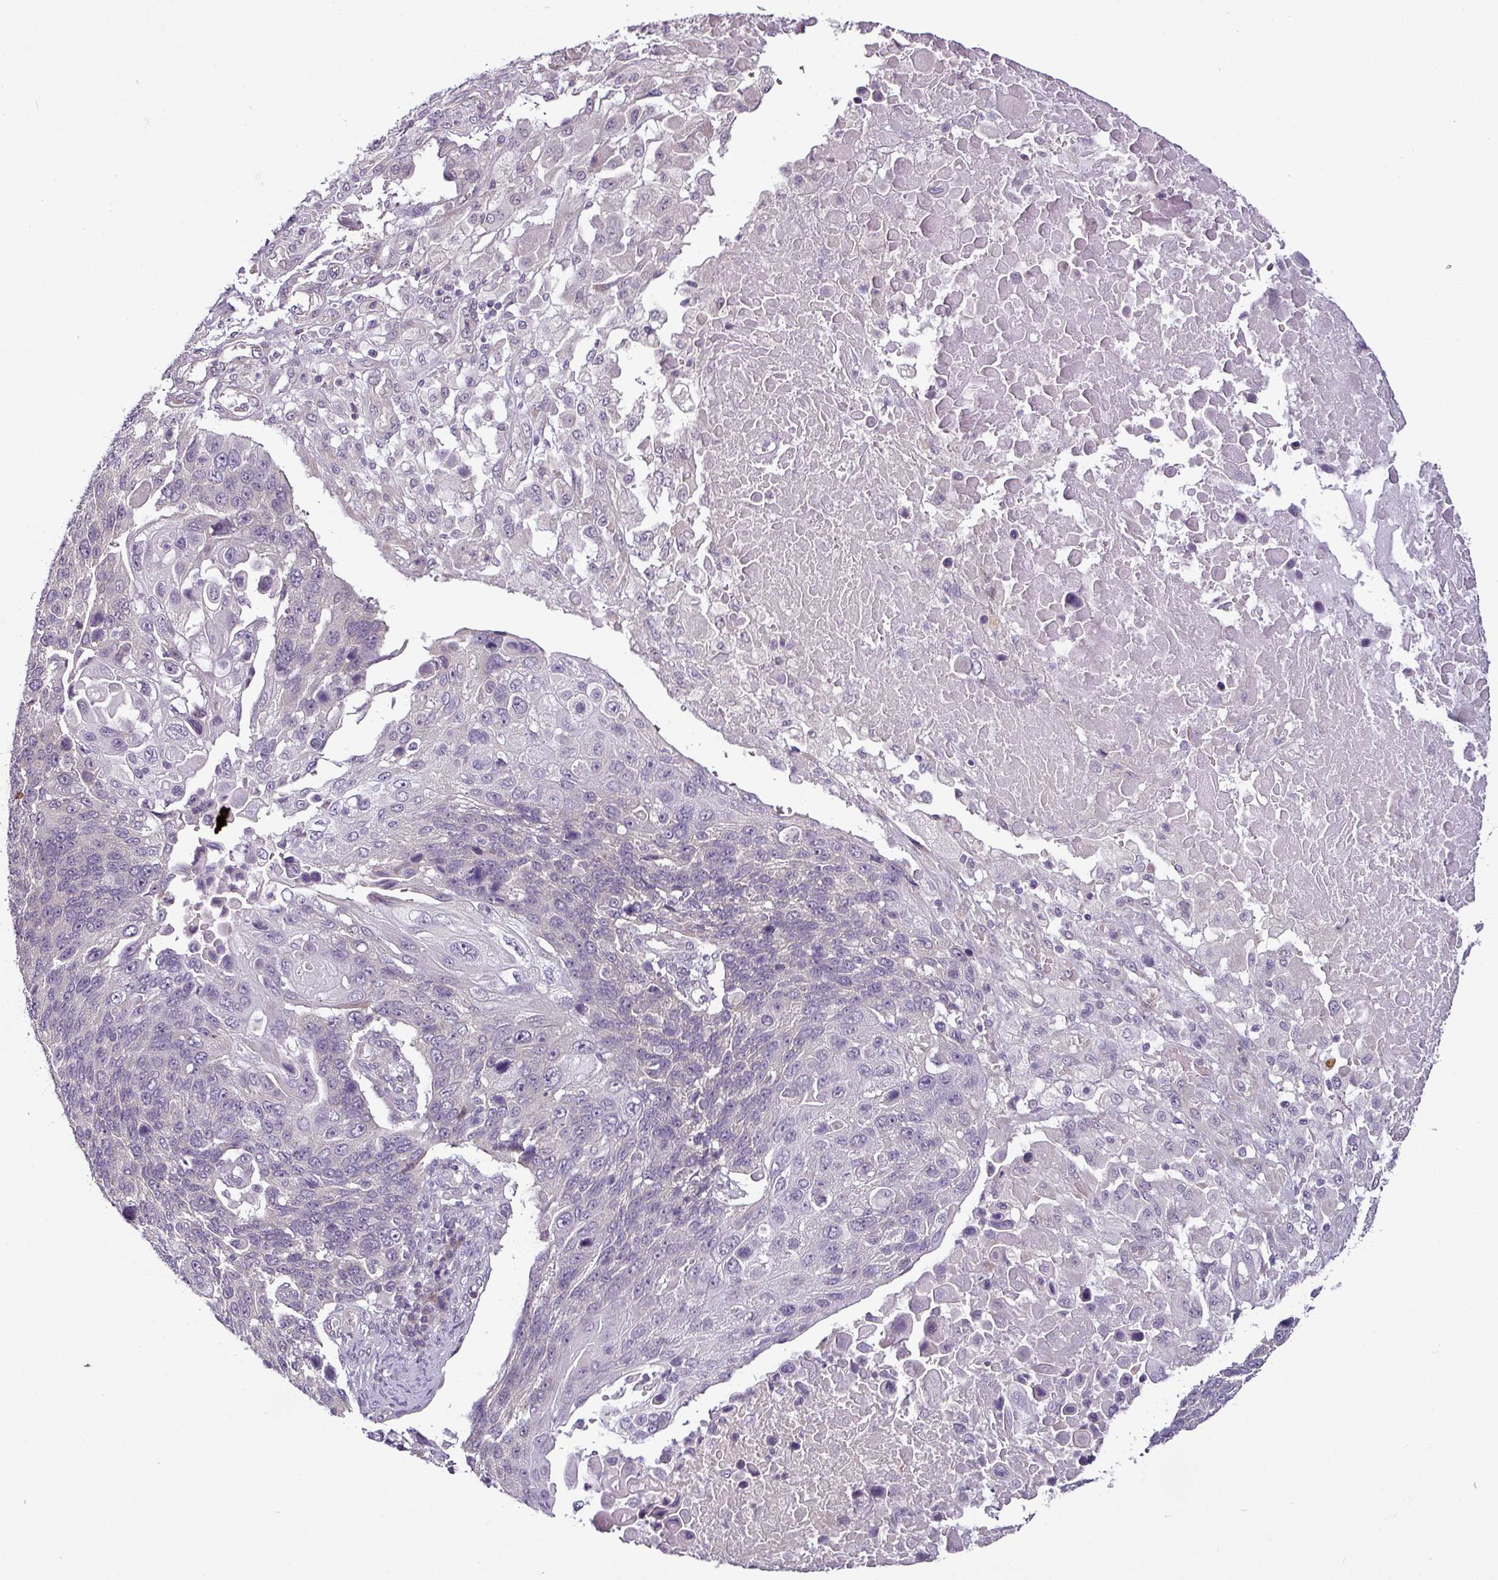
{"staining": {"intensity": "negative", "quantity": "none", "location": "none"}, "tissue": "lung cancer", "cell_type": "Tumor cells", "image_type": "cancer", "snomed": [{"axis": "morphology", "description": "Squamous cell carcinoma, NOS"}, {"axis": "topography", "description": "Lung"}], "caption": "Protein analysis of squamous cell carcinoma (lung) shows no significant staining in tumor cells. (DAB (3,3'-diaminobenzidine) immunohistochemistry (IHC), high magnification).", "gene": "OR52D1", "patient": {"sex": "male", "age": 66}}